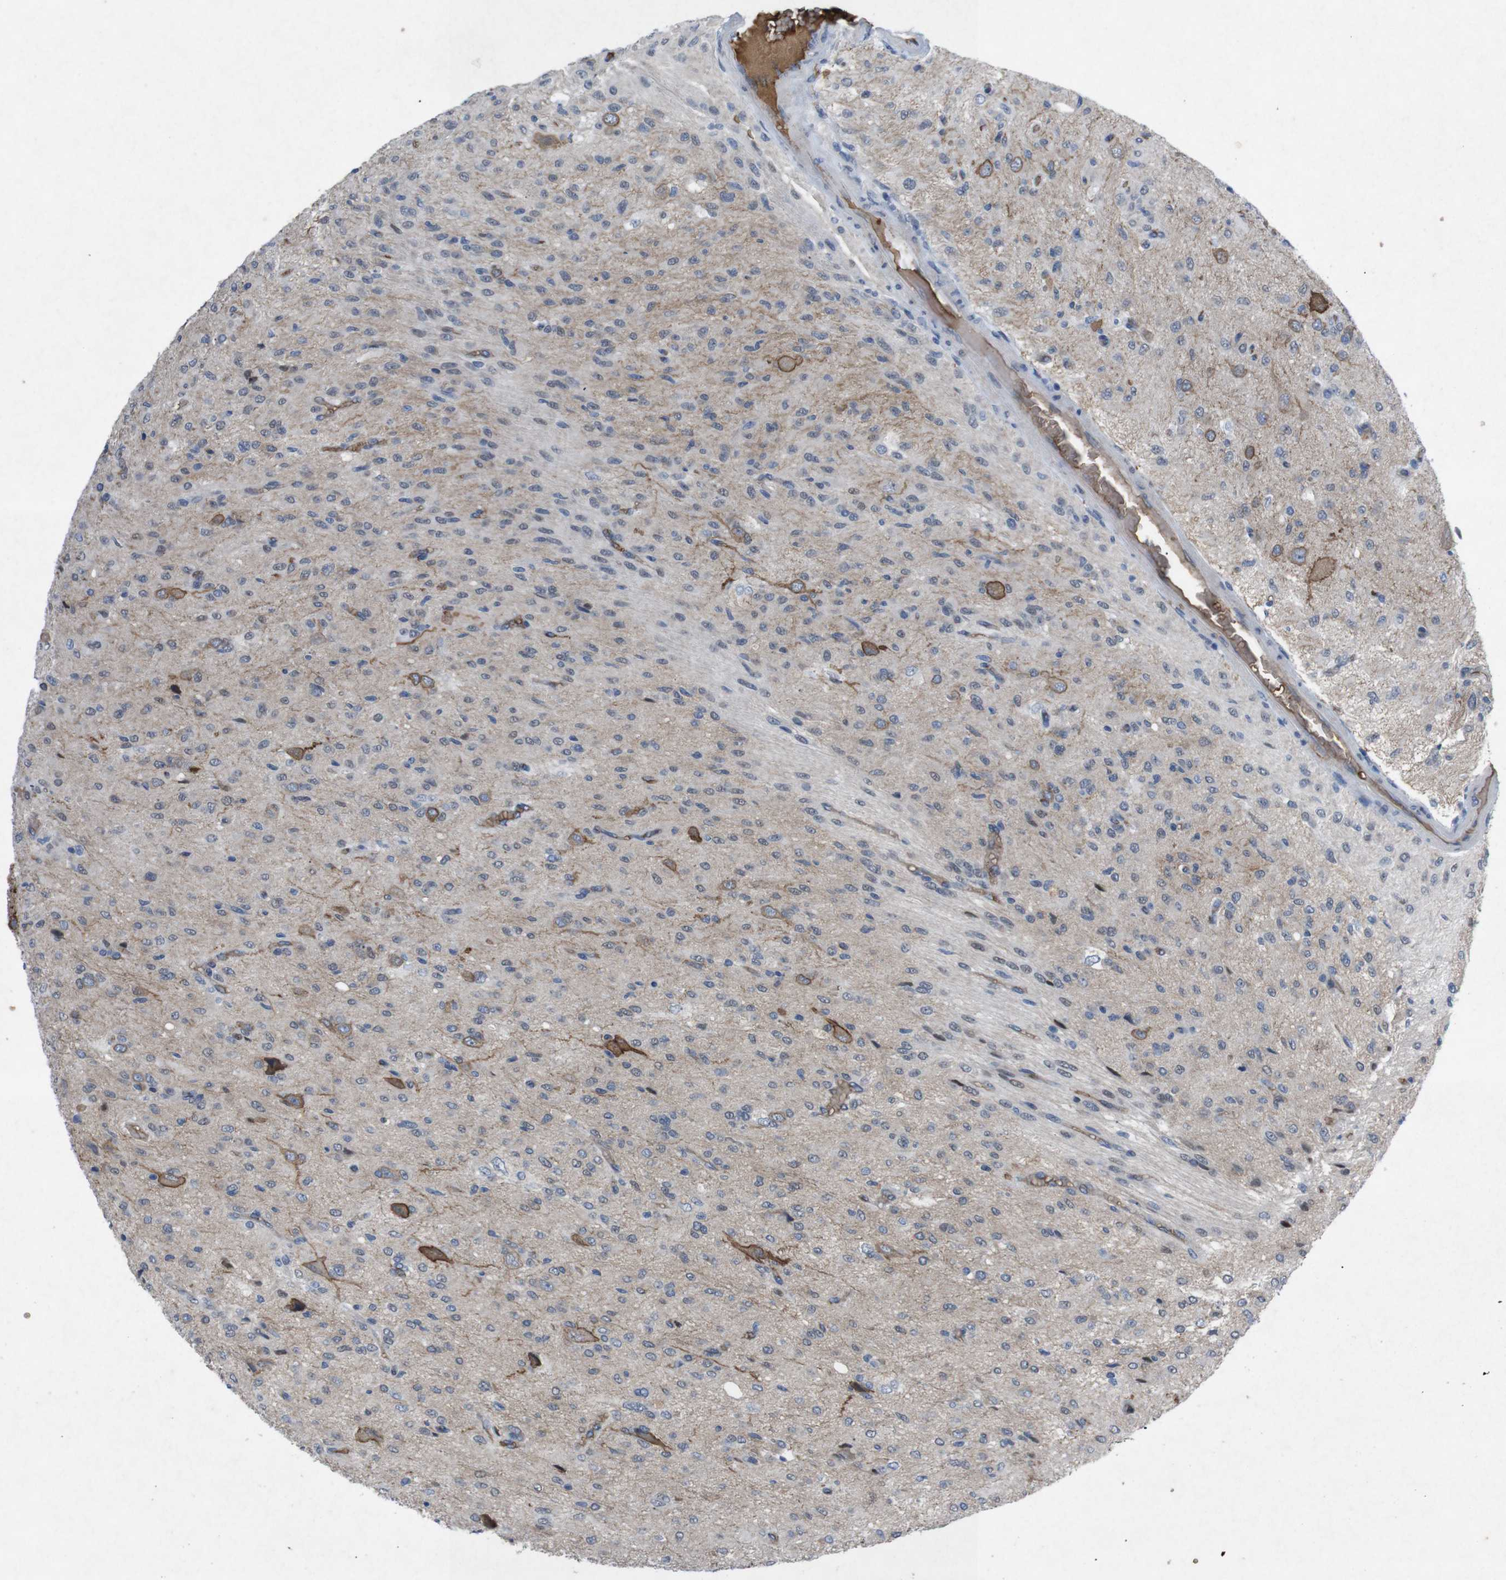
{"staining": {"intensity": "moderate", "quantity": "<25%", "location": "cytoplasmic/membranous"}, "tissue": "glioma", "cell_type": "Tumor cells", "image_type": "cancer", "snomed": [{"axis": "morphology", "description": "Glioma, malignant, High grade"}, {"axis": "topography", "description": "Brain"}], "caption": "Protein staining of glioma tissue shows moderate cytoplasmic/membranous staining in approximately <25% of tumor cells.", "gene": "SPTB", "patient": {"sex": "female", "age": 59}}